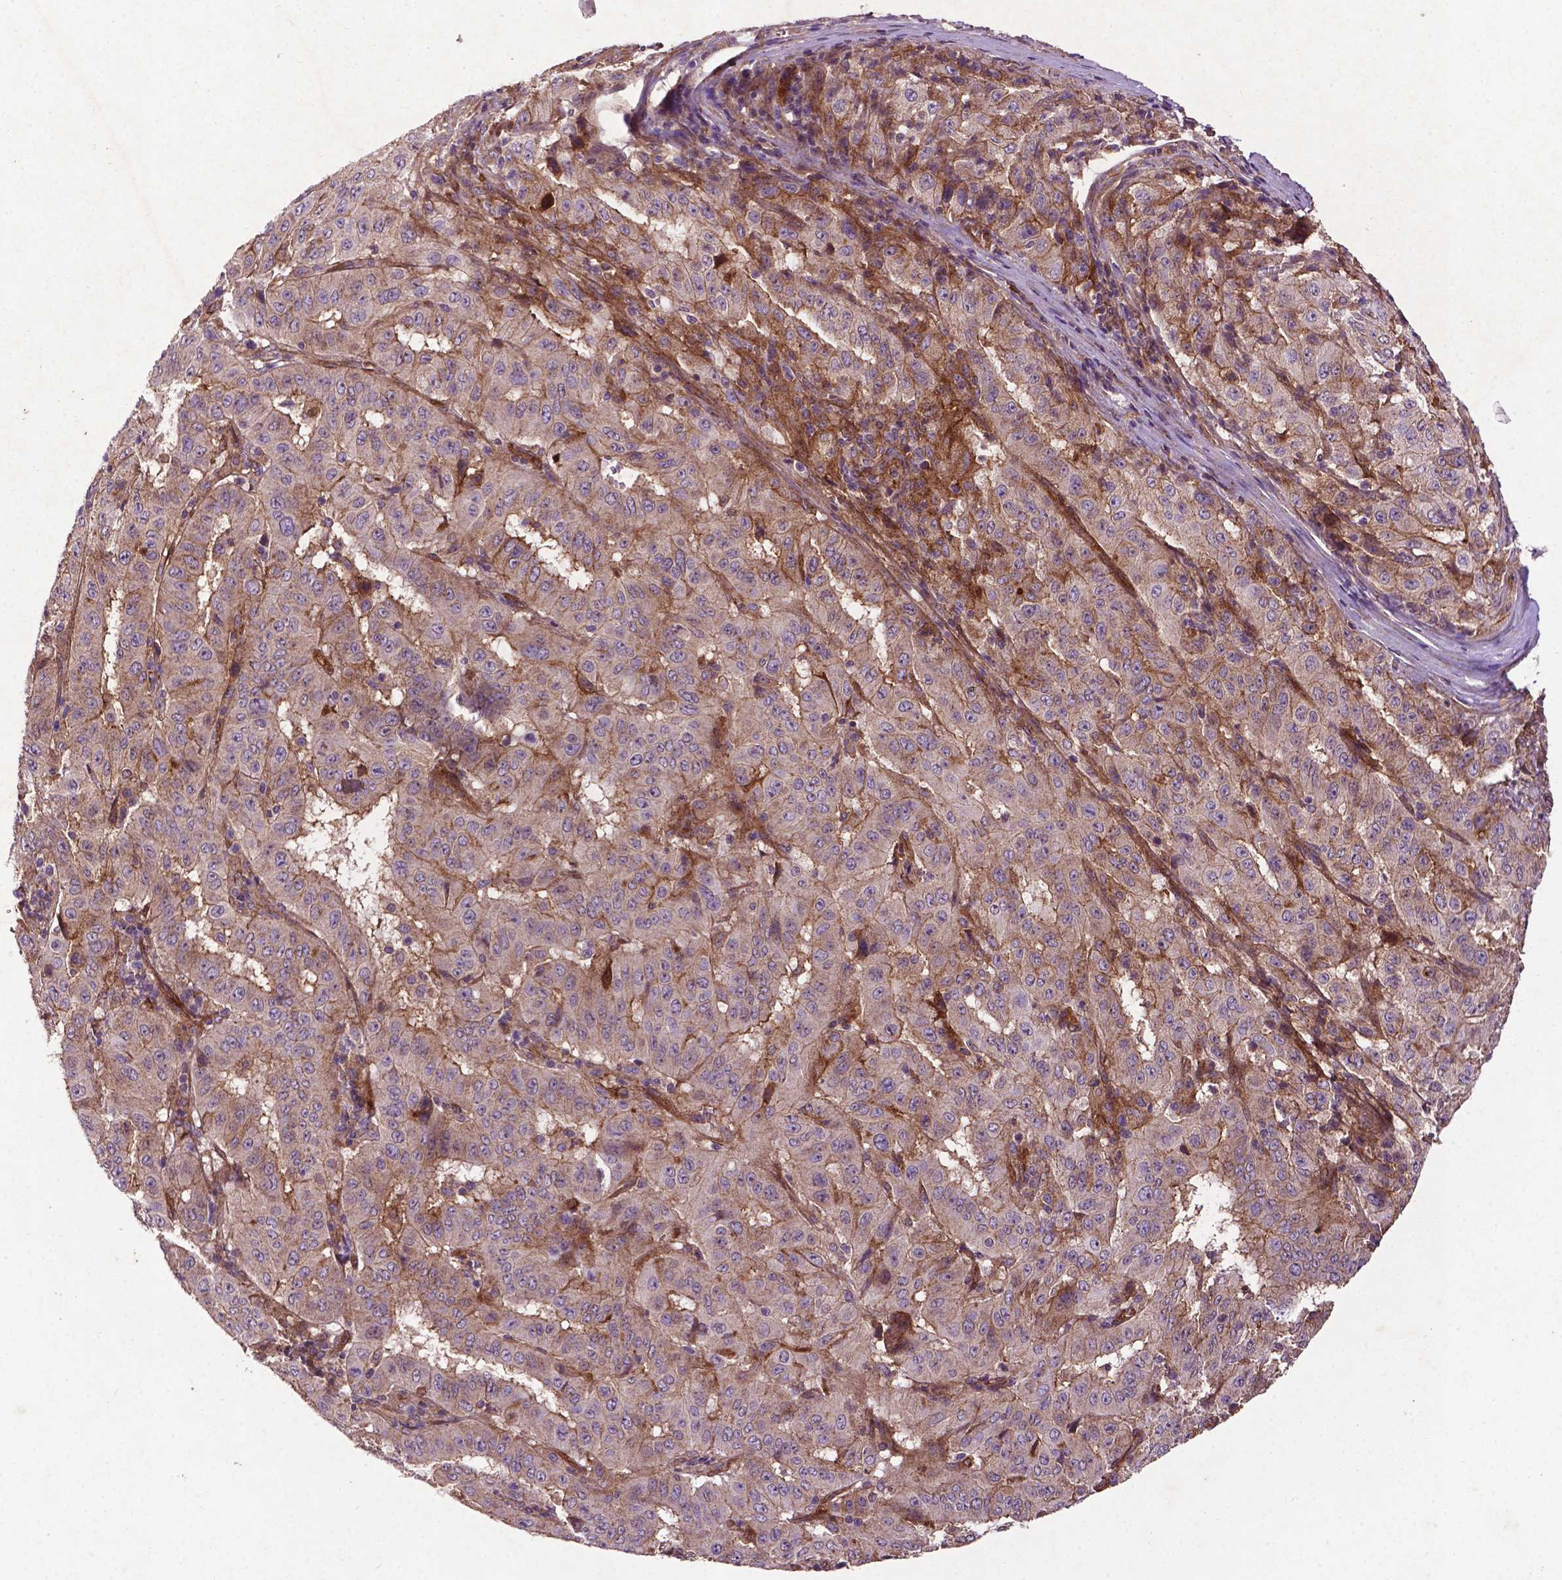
{"staining": {"intensity": "weak", "quantity": "25%-75%", "location": "cytoplasmic/membranous"}, "tissue": "pancreatic cancer", "cell_type": "Tumor cells", "image_type": "cancer", "snomed": [{"axis": "morphology", "description": "Adenocarcinoma, NOS"}, {"axis": "topography", "description": "Pancreas"}], "caption": "The micrograph displays immunohistochemical staining of pancreatic adenocarcinoma. There is weak cytoplasmic/membranous positivity is appreciated in about 25%-75% of tumor cells.", "gene": "RRAS", "patient": {"sex": "male", "age": 63}}